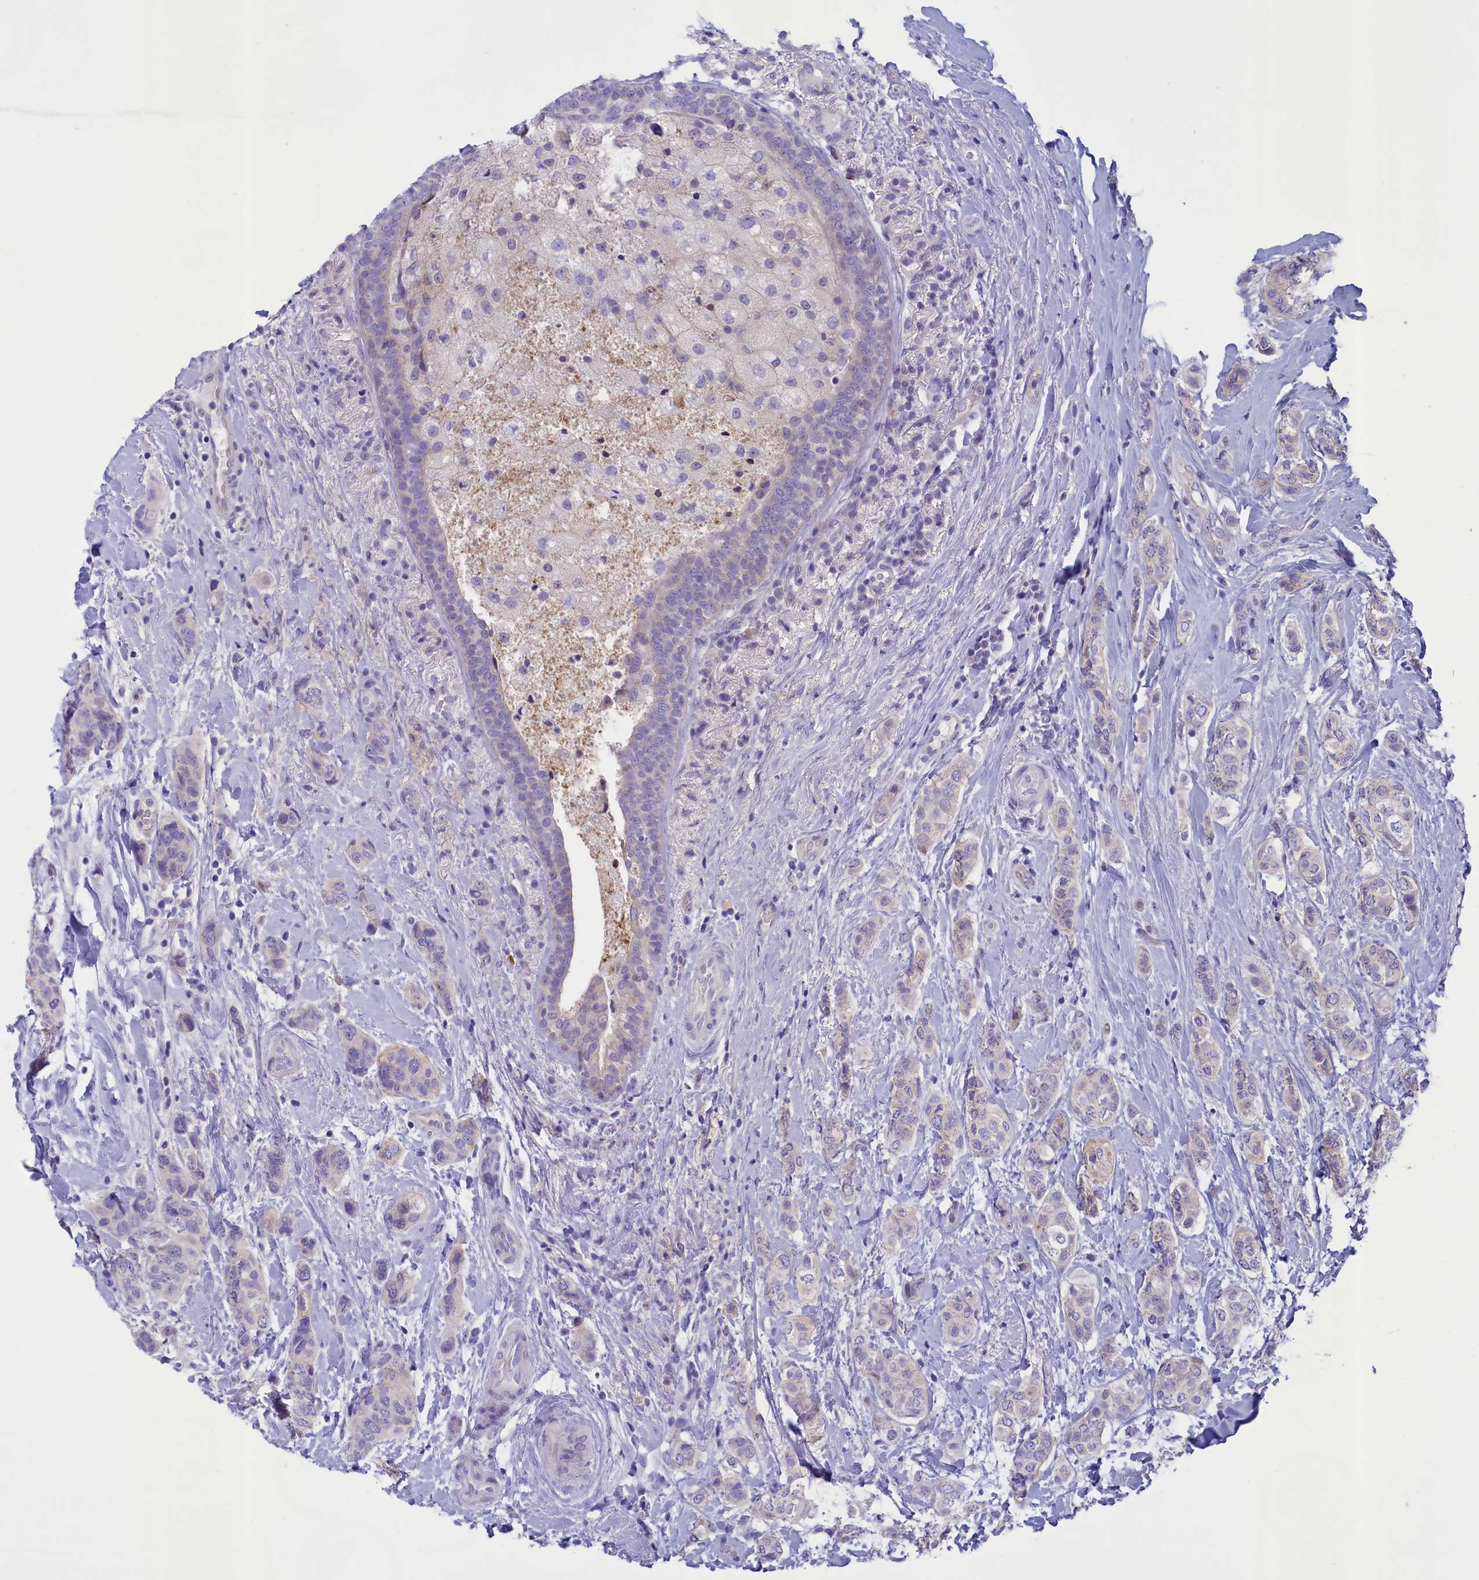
{"staining": {"intensity": "negative", "quantity": "none", "location": "none"}, "tissue": "breast cancer", "cell_type": "Tumor cells", "image_type": "cancer", "snomed": [{"axis": "morphology", "description": "Lobular carcinoma"}, {"axis": "topography", "description": "Breast"}], "caption": "A micrograph of human breast cancer (lobular carcinoma) is negative for staining in tumor cells.", "gene": "CORO2A", "patient": {"sex": "female", "age": 51}}